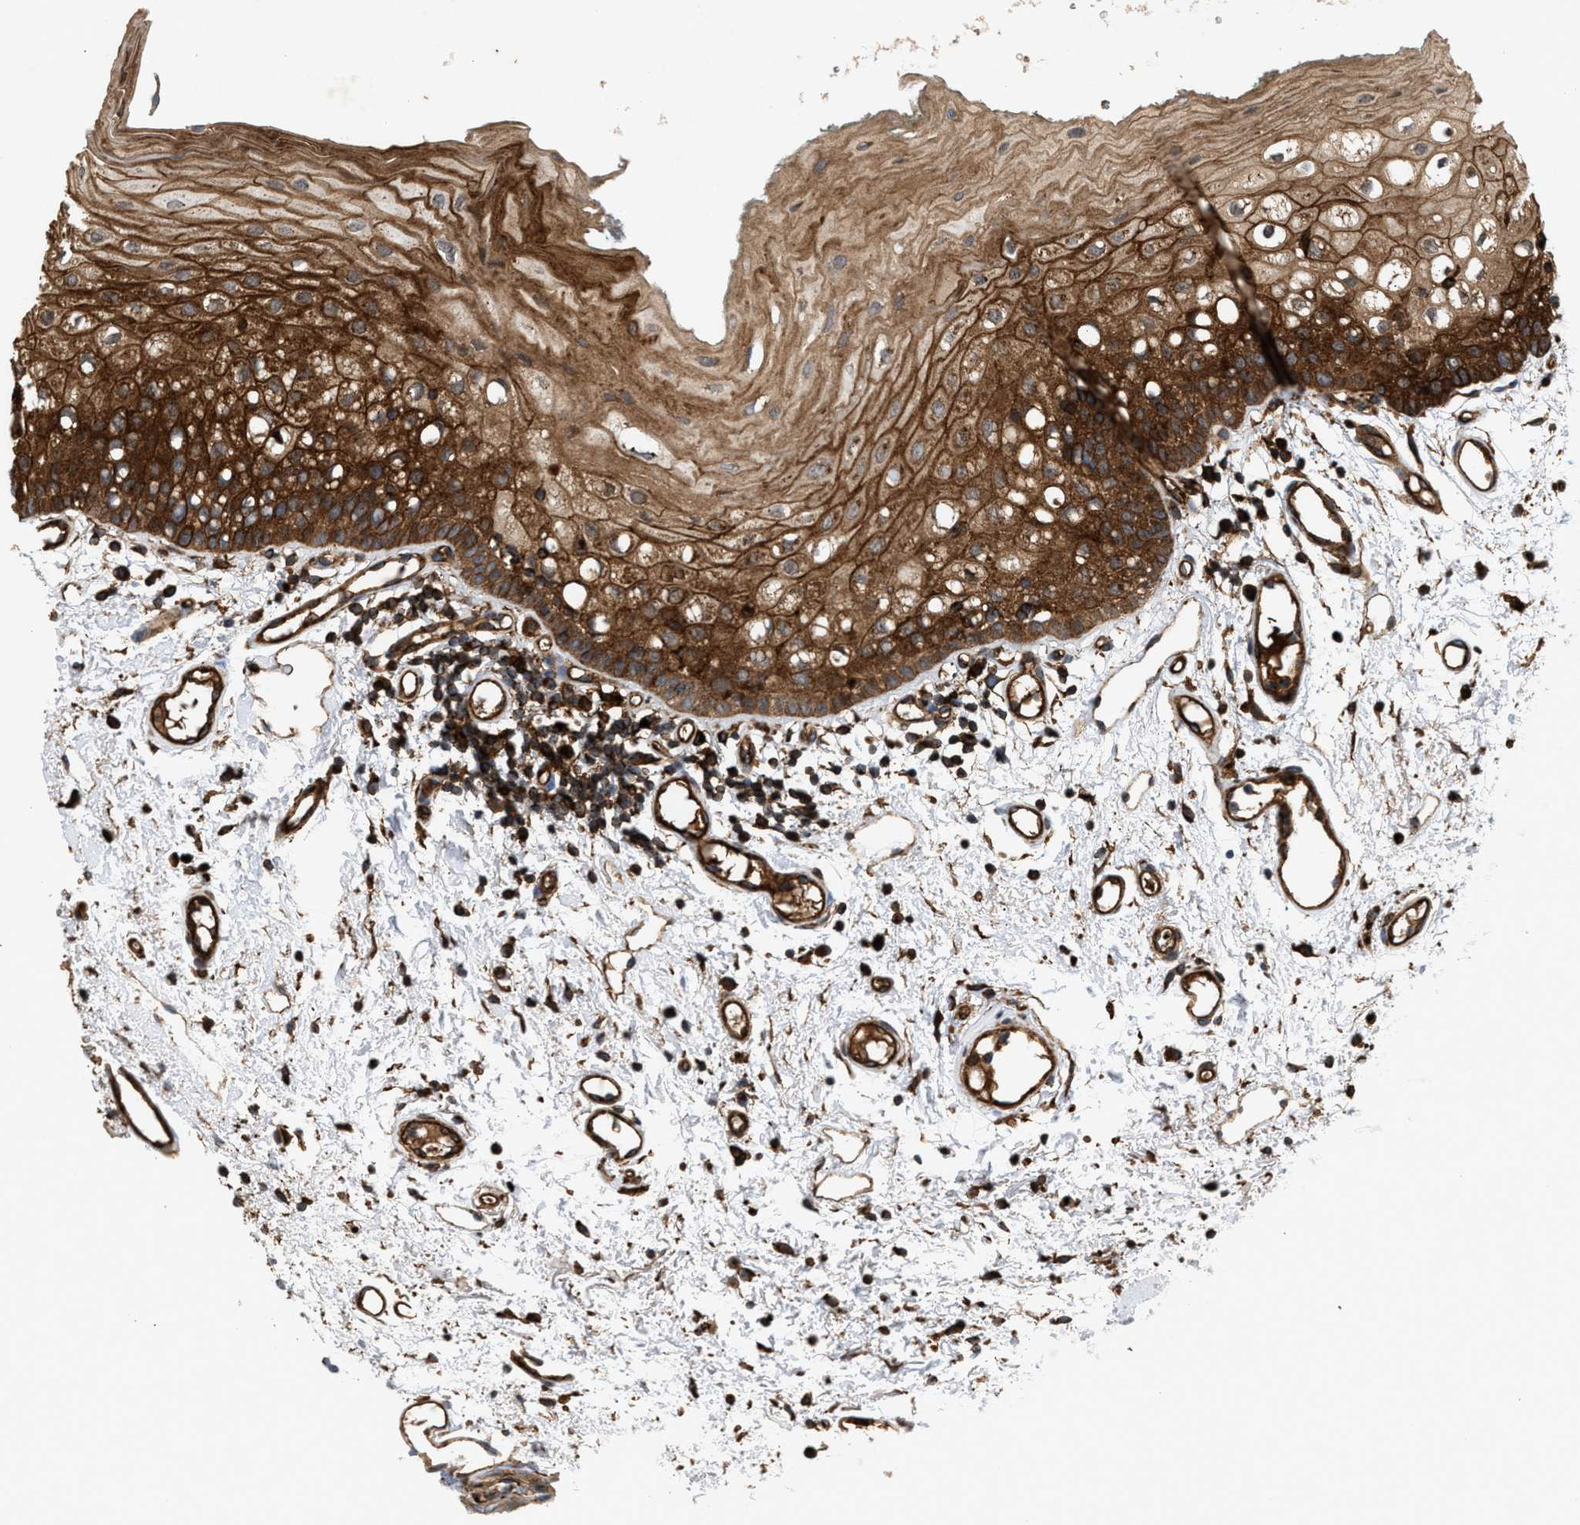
{"staining": {"intensity": "strong", "quantity": ">75%", "location": "cytoplasmic/membranous"}, "tissue": "oral mucosa", "cell_type": "Squamous epithelial cells", "image_type": "normal", "snomed": [{"axis": "morphology", "description": "Normal tissue, NOS"}, {"axis": "morphology", "description": "Squamous cell carcinoma, NOS"}, {"axis": "topography", "description": "Oral tissue"}, {"axis": "topography", "description": "Salivary gland"}, {"axis": "topography", "description": "Head-Neck"}], "caption": "The immunohistochemical stain shows strong cytoplasmic/membranous expression in squamous epithelial cells of unremarkable oral mucosa. (IHC, brightfield microscopy, high magnification).", "gene": "GCC1", "patient": {"sex": "female", "age": 62}}